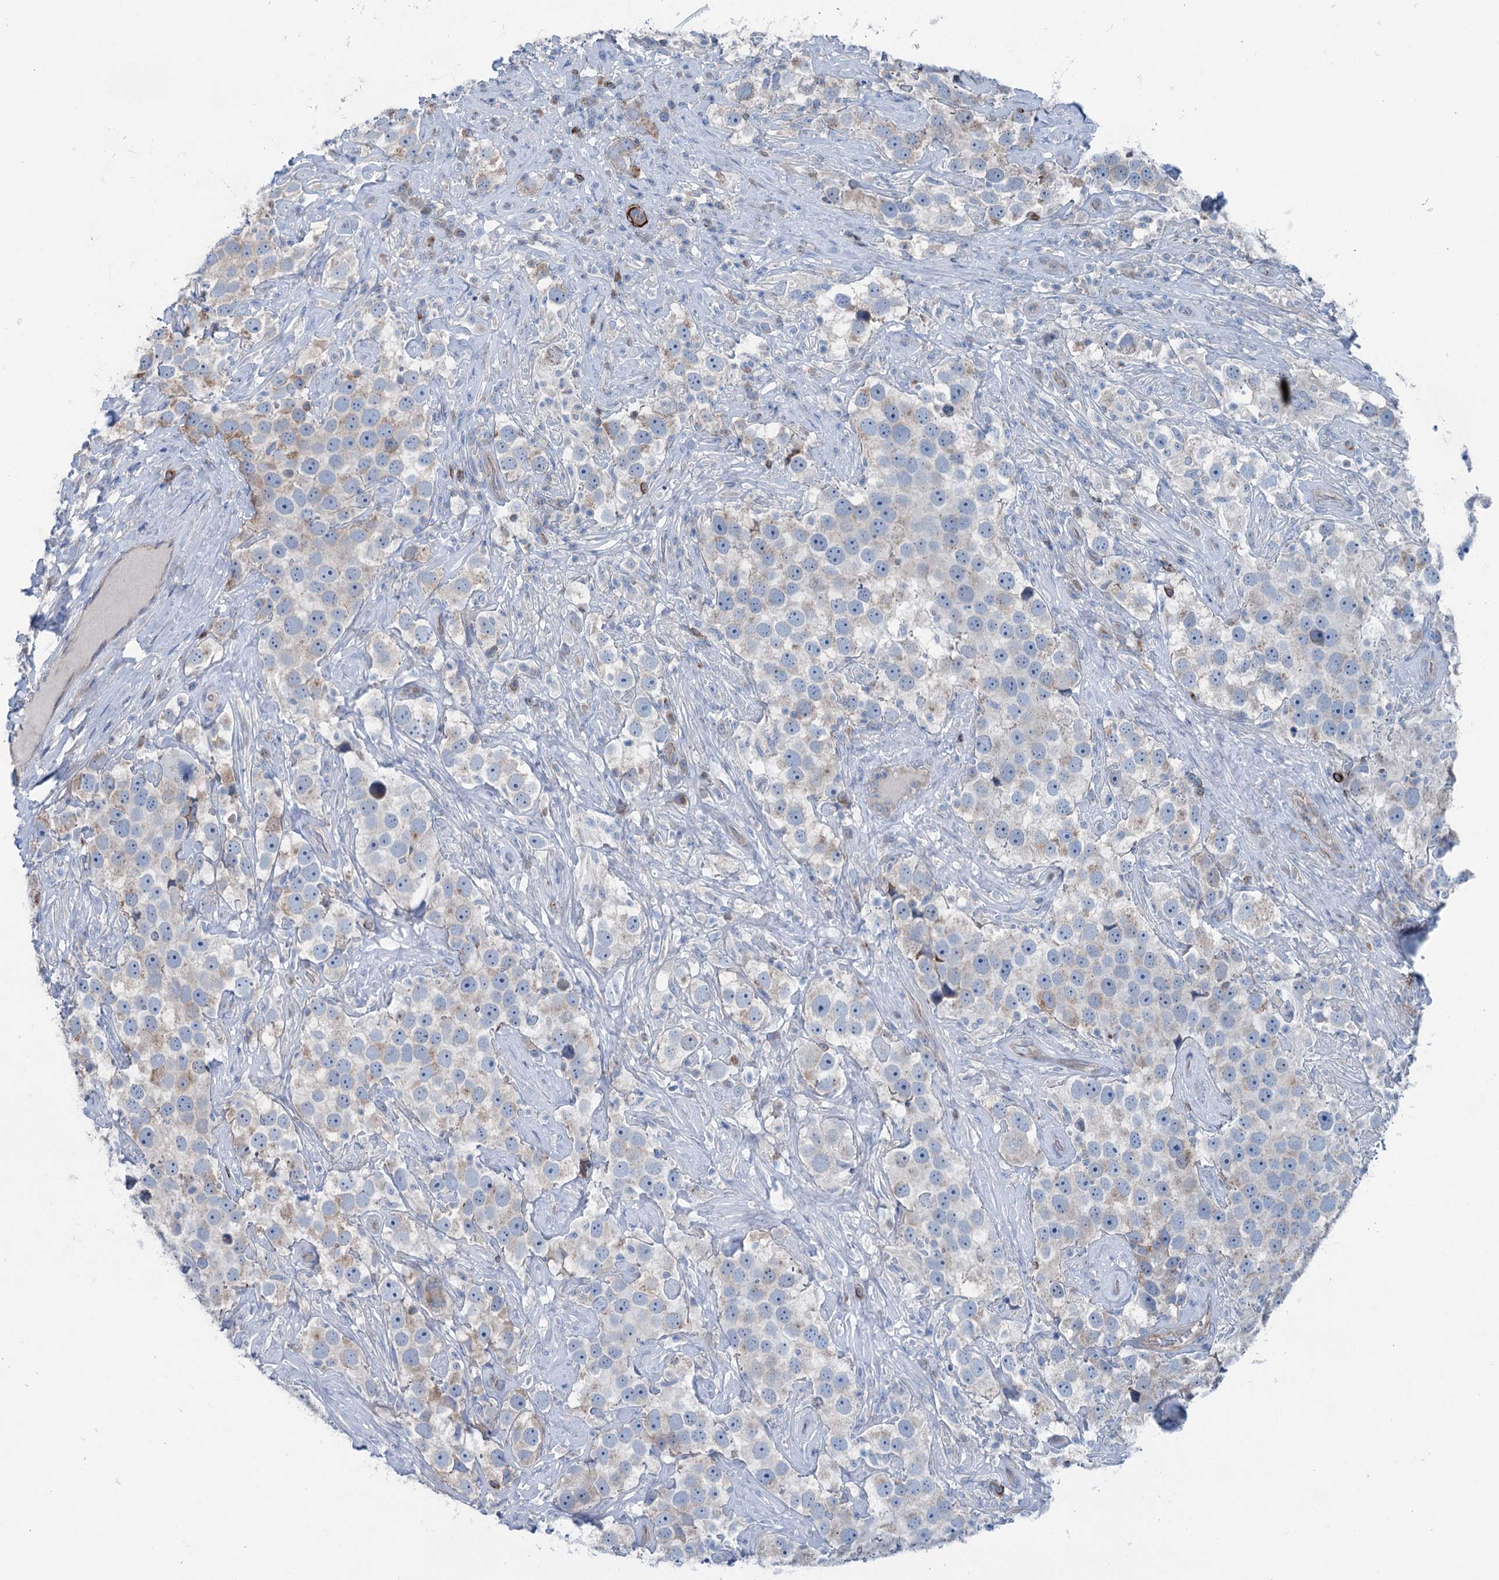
{"staining": {"intensity": "weak", "quantity": "<25%", "location": "cytoplasmic/membranous"}, "tissue": "testis cancer", "cell_type": "Tumor cells", "image_type": "cancer", "snomed": [{"axis": "morphology", "description": "Seminoma, NOS"}, {"axis": "topography", "description": "Testis"}], "caption": "Protein analysis of testis cancer displays no significant expression in tumor cells.", "gene": "CALCOCO1", "patient": {"sex": "male", "age": 49}}